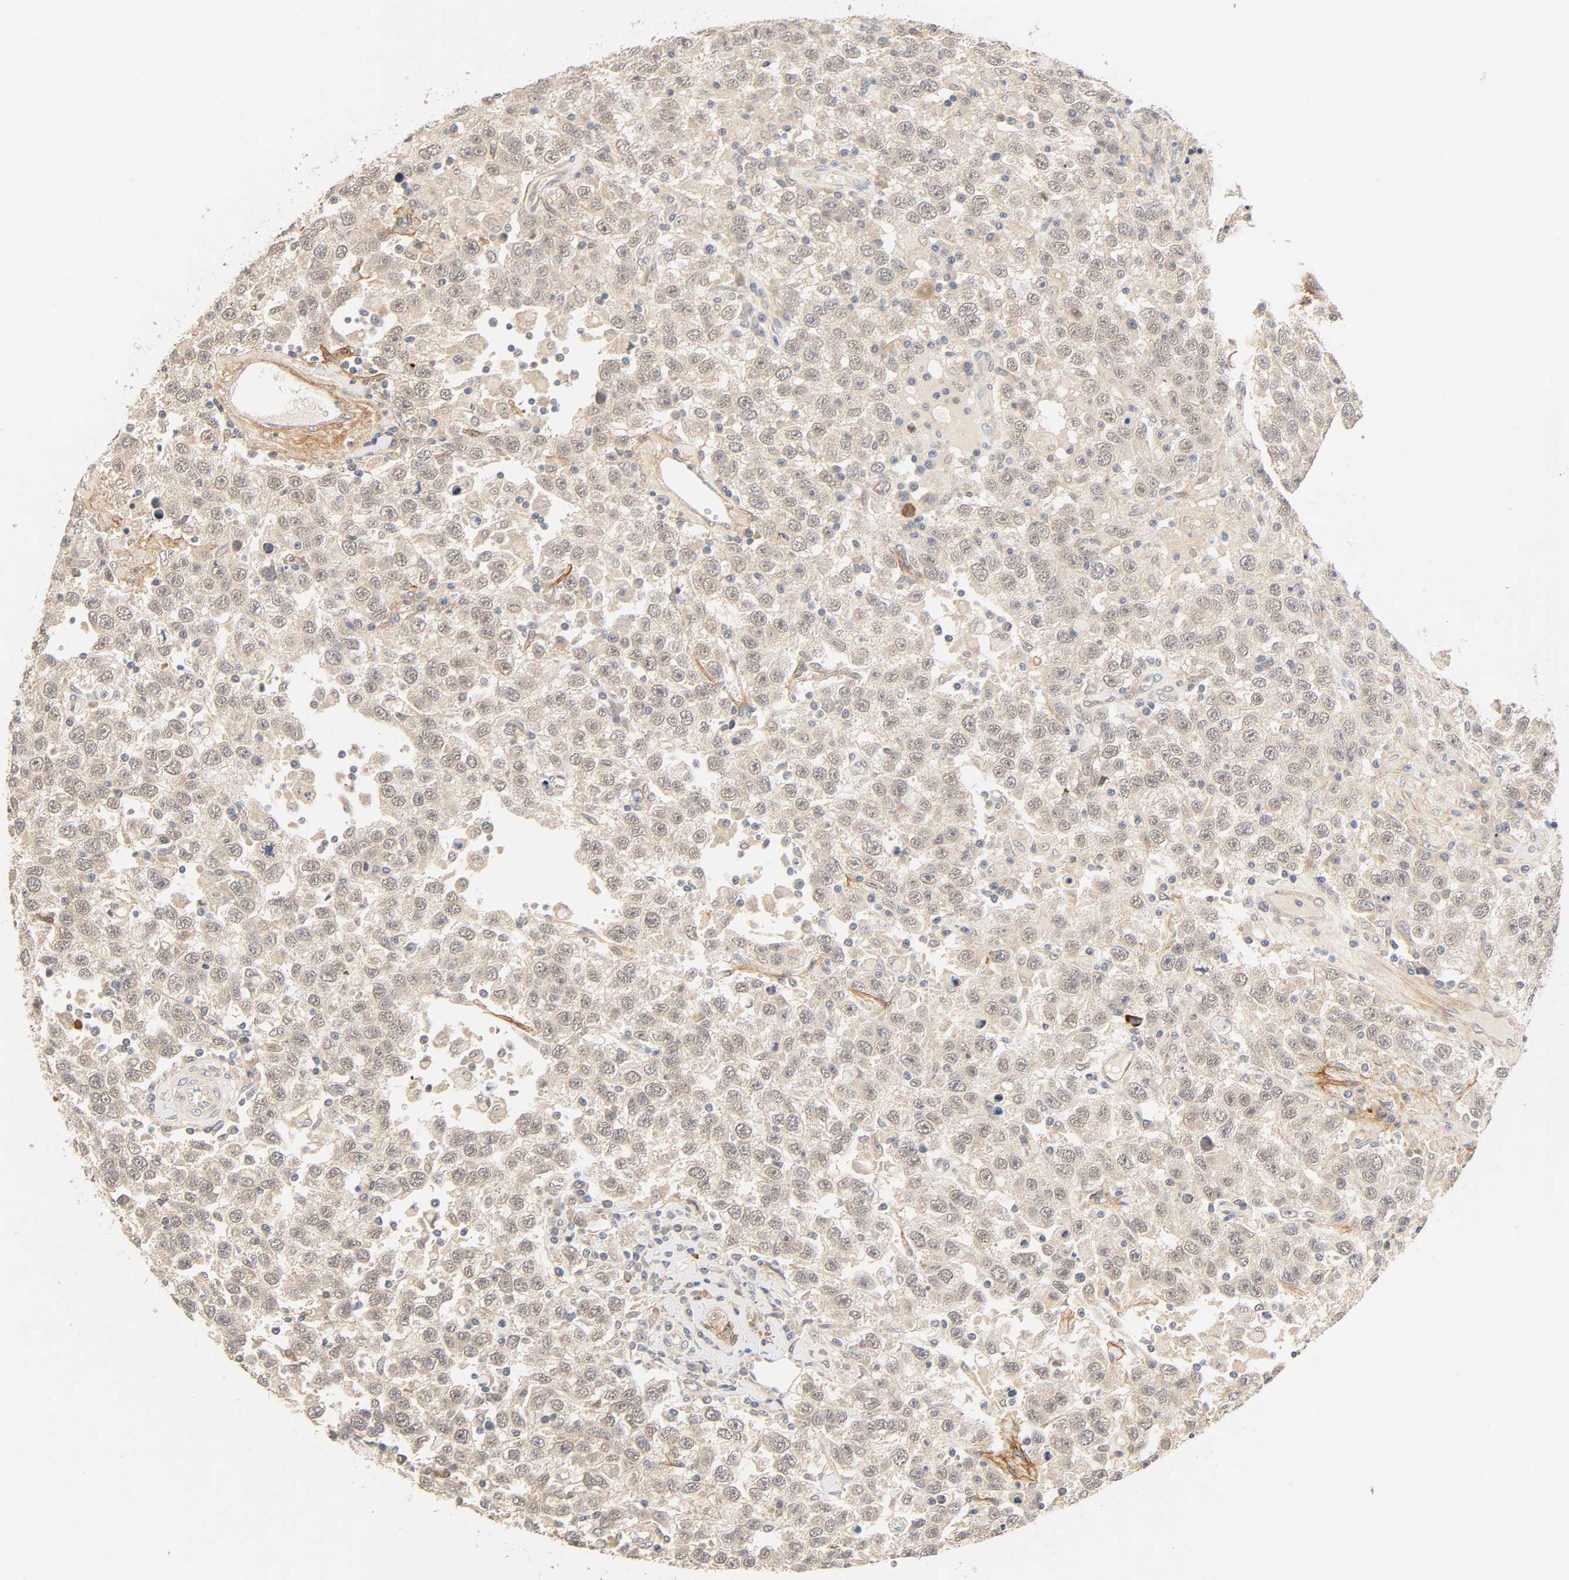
{"staining": {"intensity": "weak", "quantity": "25%-75%", "location": "cytoplasmic/membranous"}, "tissue": "testis cancer", "cell_type": "Tumor cells", "image_type": "cancer", "snomed": [{"axis": "morphology", "description": "Seminoma, NOS"}, {"axis": "topography", "description": "Testis"}], "caption": "Protein analysis of testis seminoma tissue demonstrates weak cytoplasmic/membranous positivity in approximately 25%-75% of tumor cells.", "gene": "CACNA1G", "patient": {"sex": "male", "age": 41}}